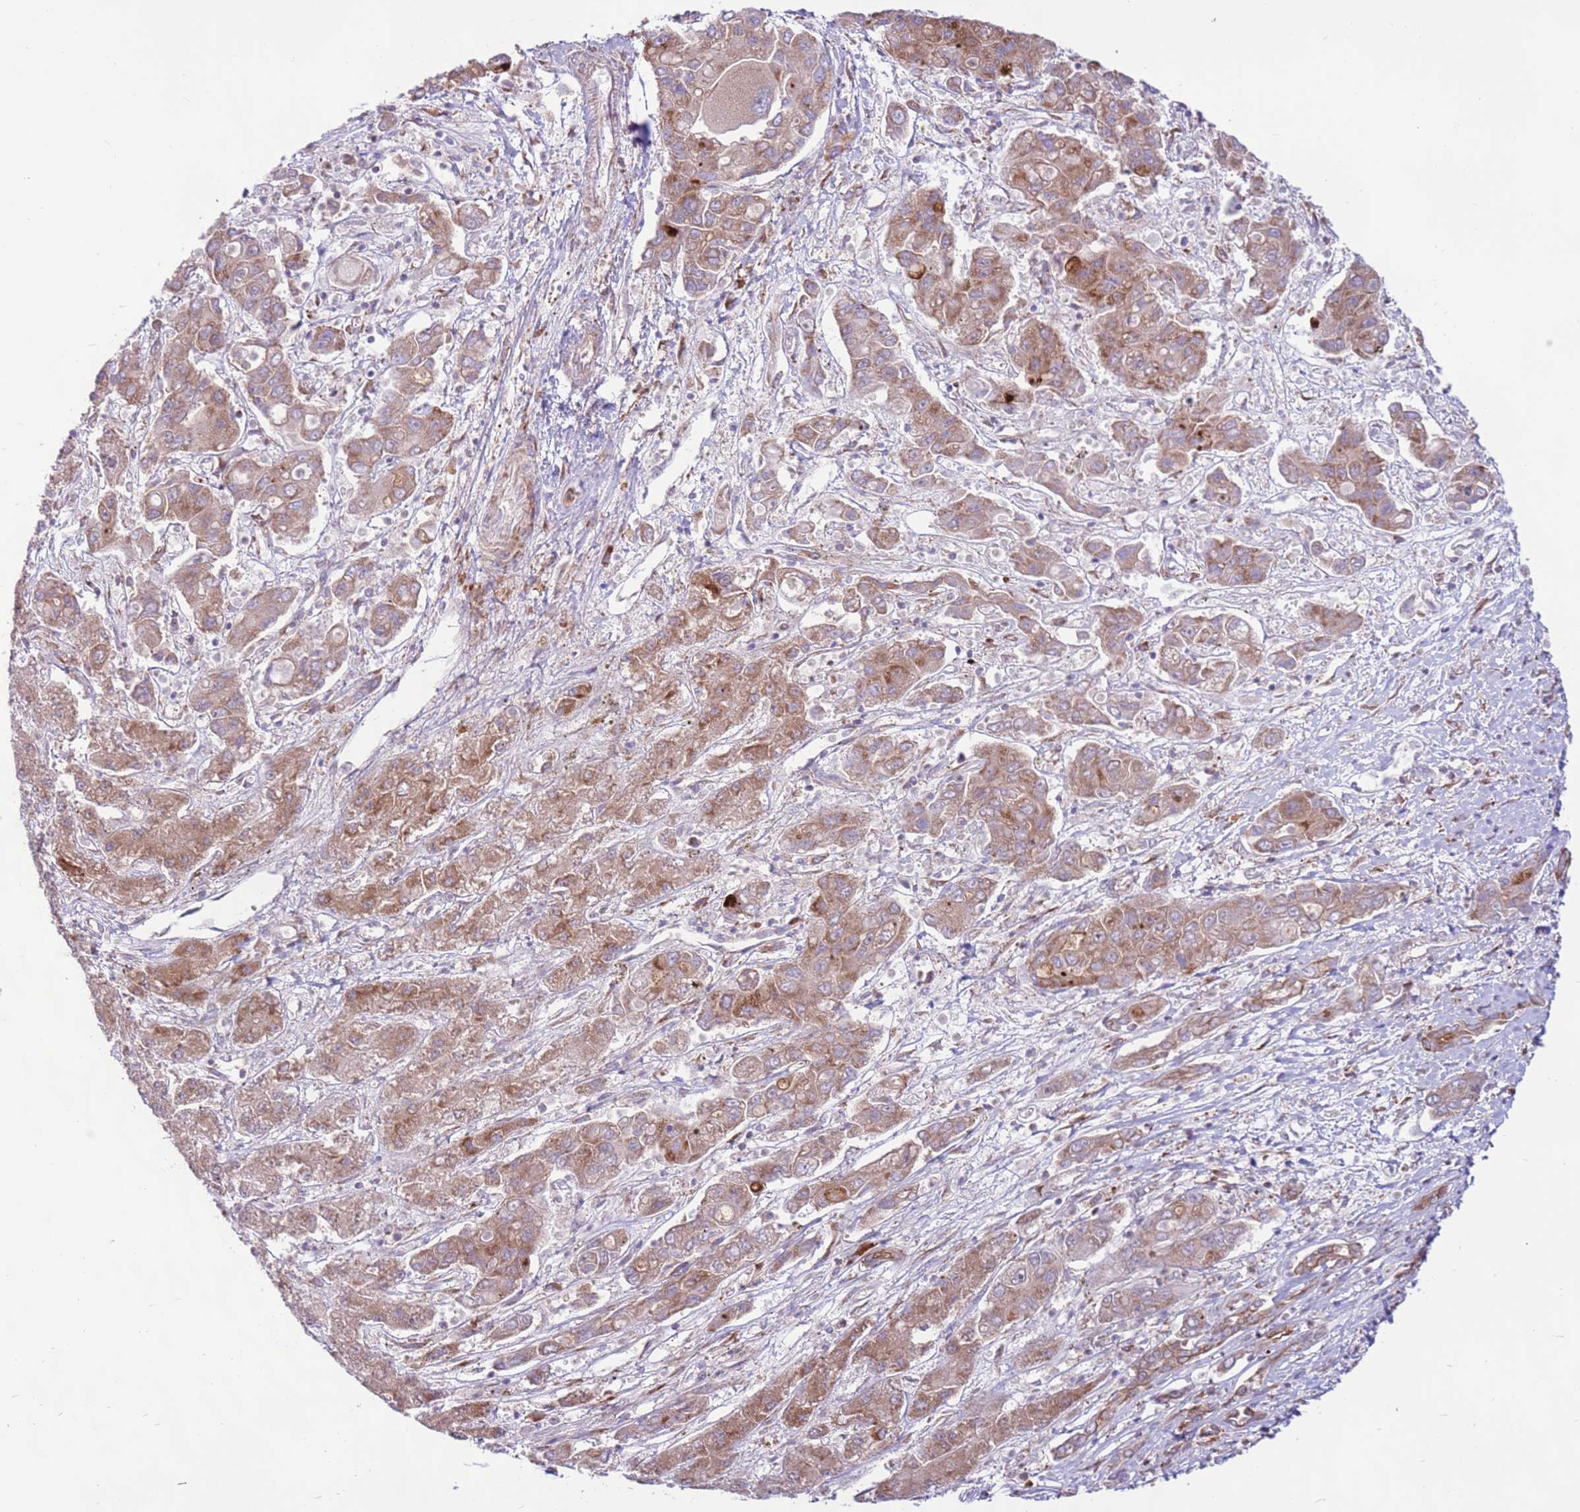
{"staining": {"intensity": "moderate", "quantity": ">75%", "location": "cytoplasmic/membranous"}, "tissue": "liver cancer", "cell_type": "Tumor cells", "image_type": "cancer", "snomed": [{"axis": "morphology", "description": "Cholangiocarcinoma"}, {"axis": "topography", "description": "Liver"}], "caption": "Protein analysis of cholangiocarcinoma (liver) tissue demonstrates moderate cytoplasmic/membranous expression in approximately >75% of tumor cells.", "gene": "DDX19B", "patient": {"sex": "male", "age": 67}}